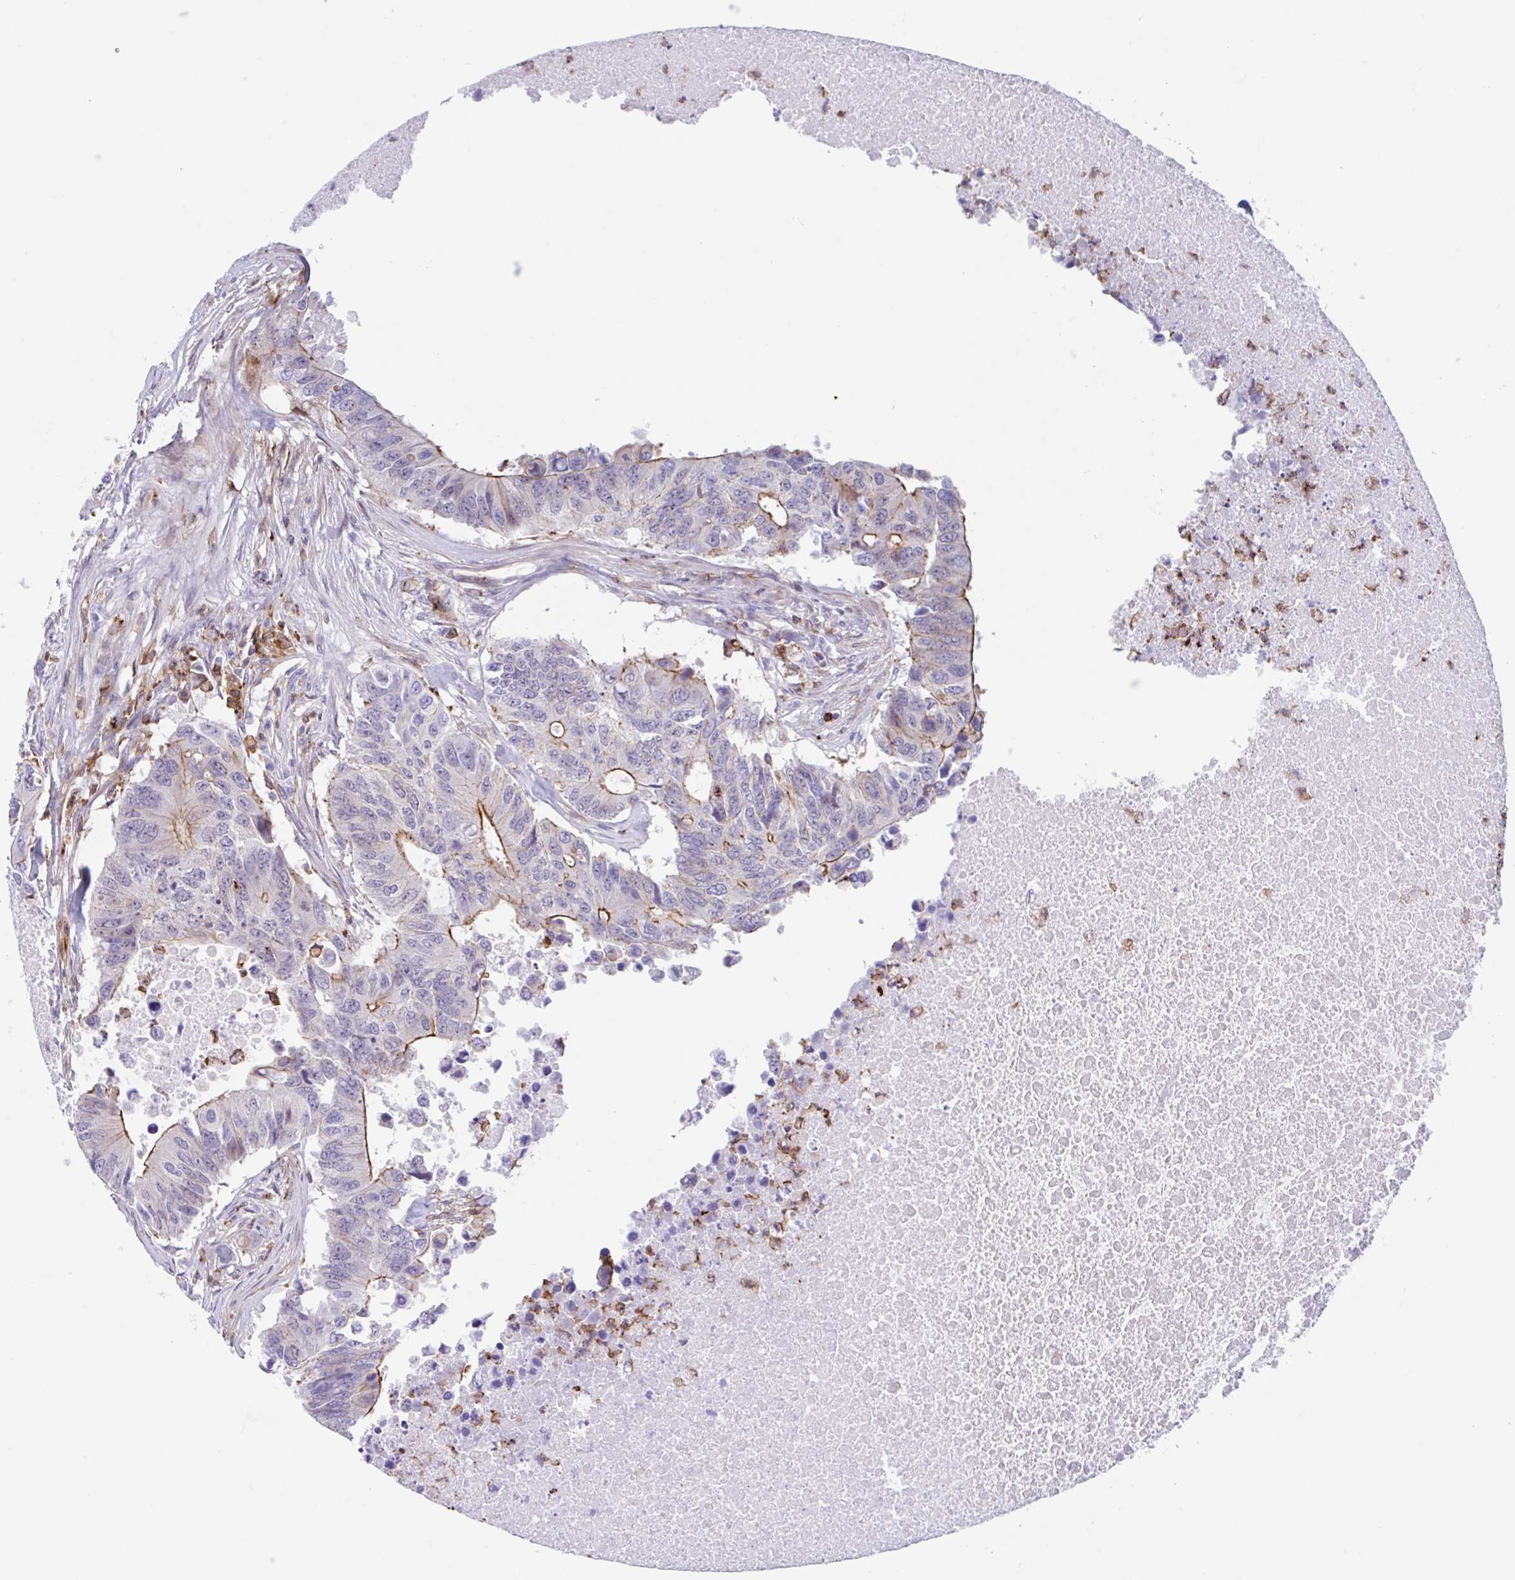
{"staining": {"intensity": "moderate", "quantity": "<25%", "location": "cytoplasmic/membranous"}, "tissue": "colorectal cancer", "cell_type": "Tumor cells", "image_type": "cancer", "snomed": [{"axis": "morphology", "description": "Adenocarcinoma, NOS"}, {"axis": "topography", "description": "Colon"}], "caption": "The immunohistochemical stain highlights moderate cytoplasmic/membranous positivity in tumor cells of adenocarcinoma (colorectal) tissue.", "gene": "EFHD1", "patient": {"sex": "male", "age": 71}}